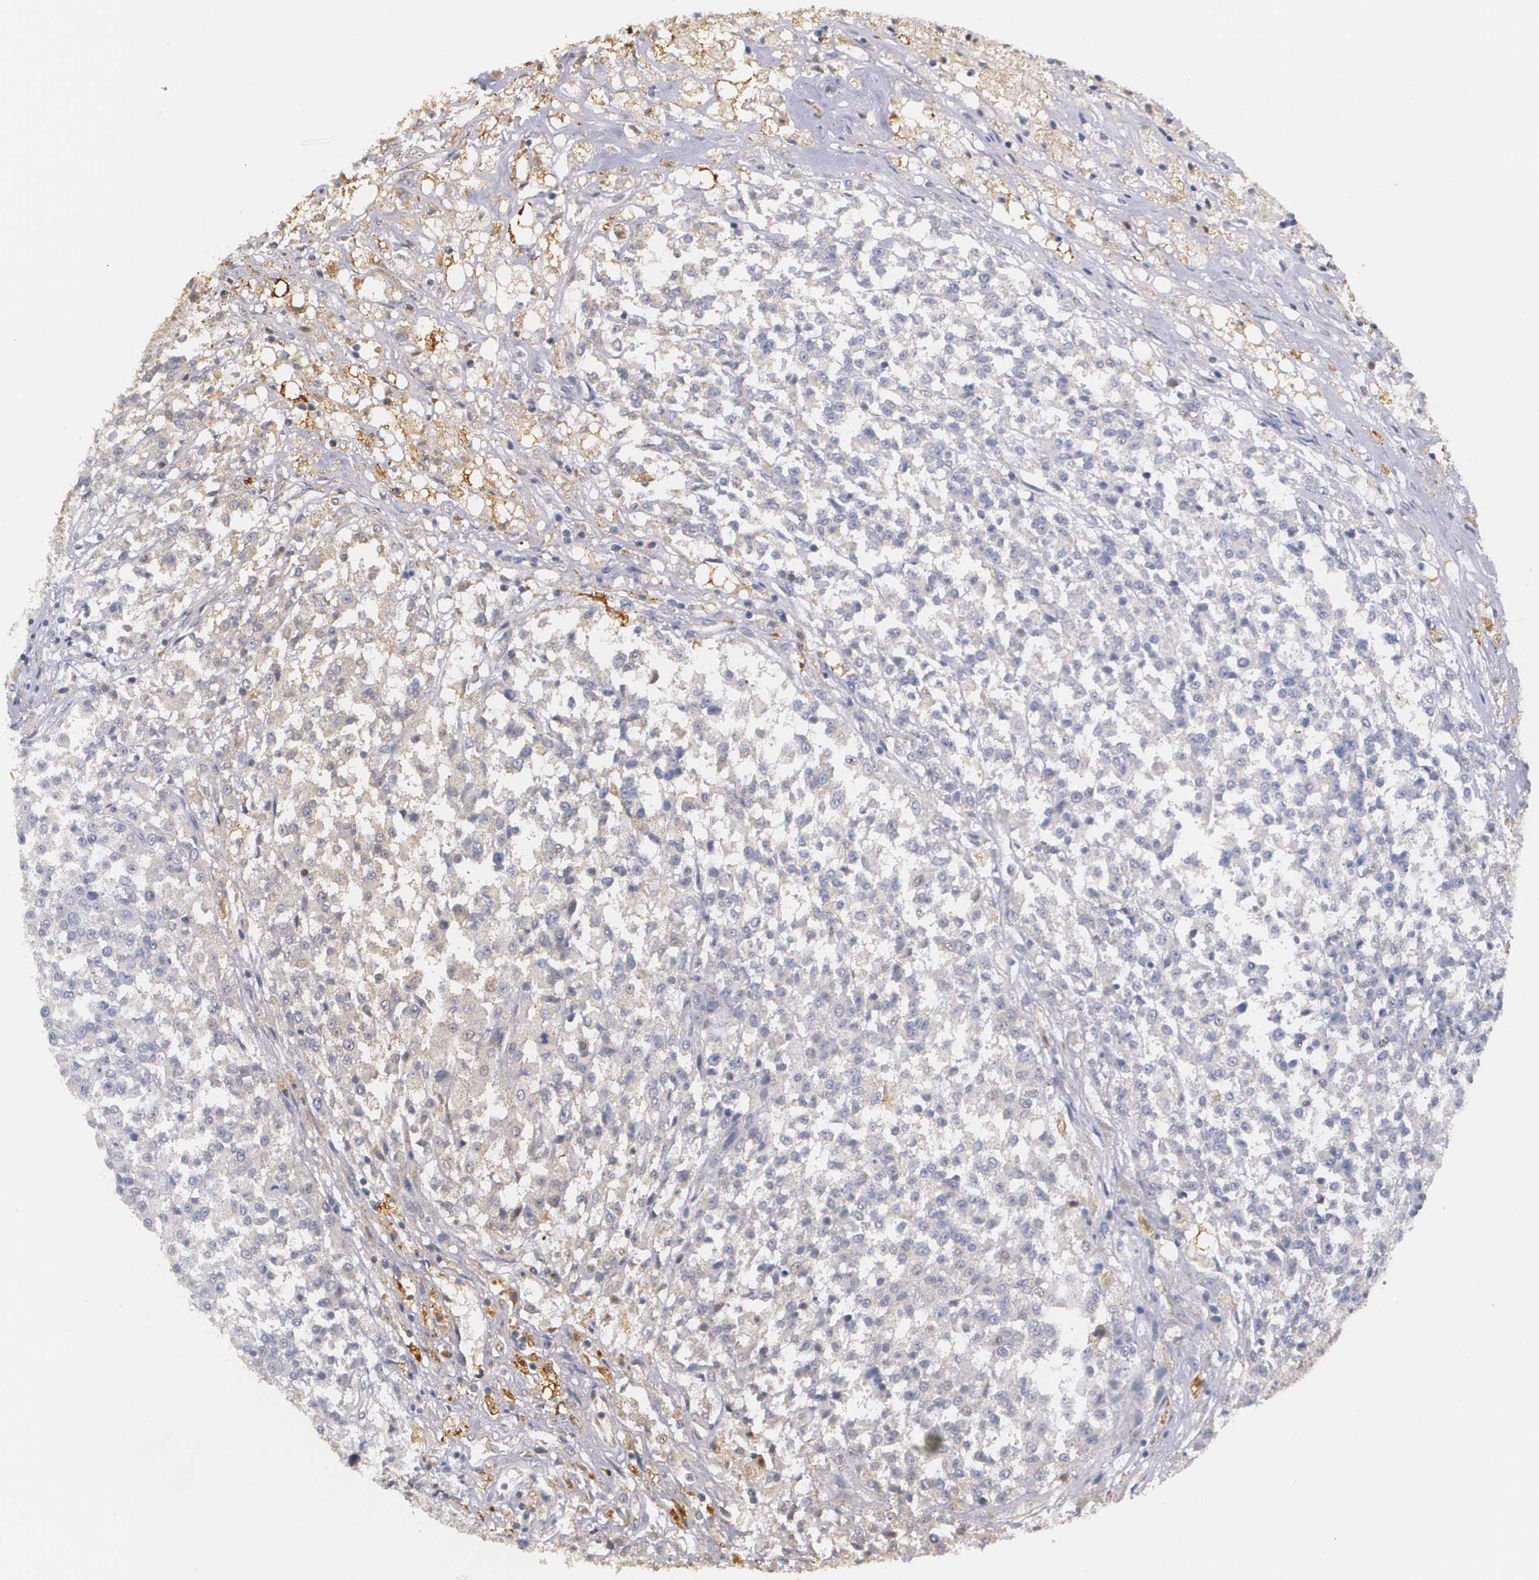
{"staining": {"intensity": "weak", "quantity": "<25%", "location": "cytoplasmic/membranous"}, "tissue": "testis cancer", "cell_type": "Tumor cells", "image_type": "cancer", "snomed": [{"axis": "morphology", "description": "Seminoma, NOS"}, {"axis": "topography", "description": "Testis"}], "caption": "This is an IHC photomicrograph of testis seminoma. There is no positivity in tumor cells.", "gene": "AMBP", "patient": {"sex": "male", "age": 59}}